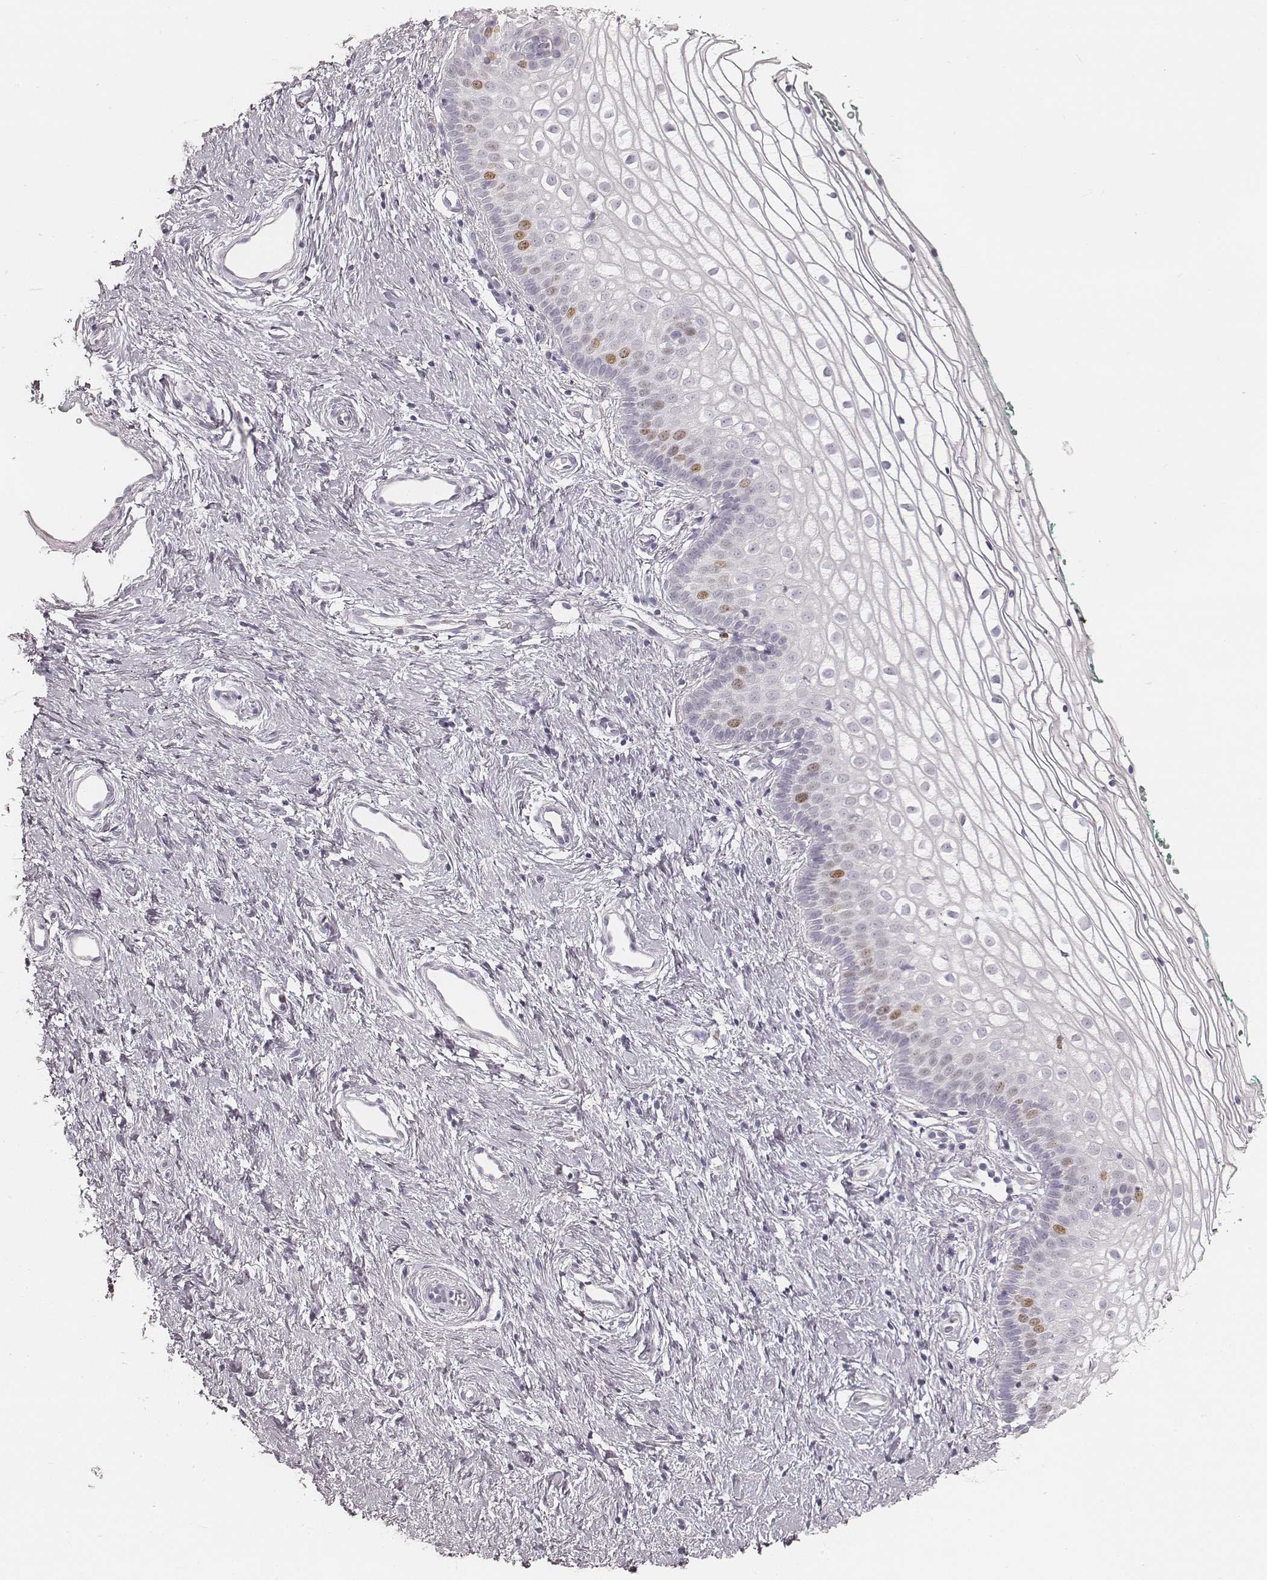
{"staining": {"intensity": "moderate", "quantity": "<25%", "location": "nuclear"}, "tissue": "vagina", "cell_type": "Squamous epithelial cells", "image_type": "normal", "snomed": [{"axis": "morphology", "description": "Normal tissue, NOS"}, {"axis": "topography", "description": "Vagina"}], "caption": "Moderate nuclear expression is present in about <25% of squamous epithelial cells in normal vagina. The staining was performed using DAB (3,3'-diaminobenzidine), with brown indicating positive protein expression. Nuclei are stained blue with hematoxylin.", "gene": "TEX37", "patient": {"sex": "female", "age": 36}}